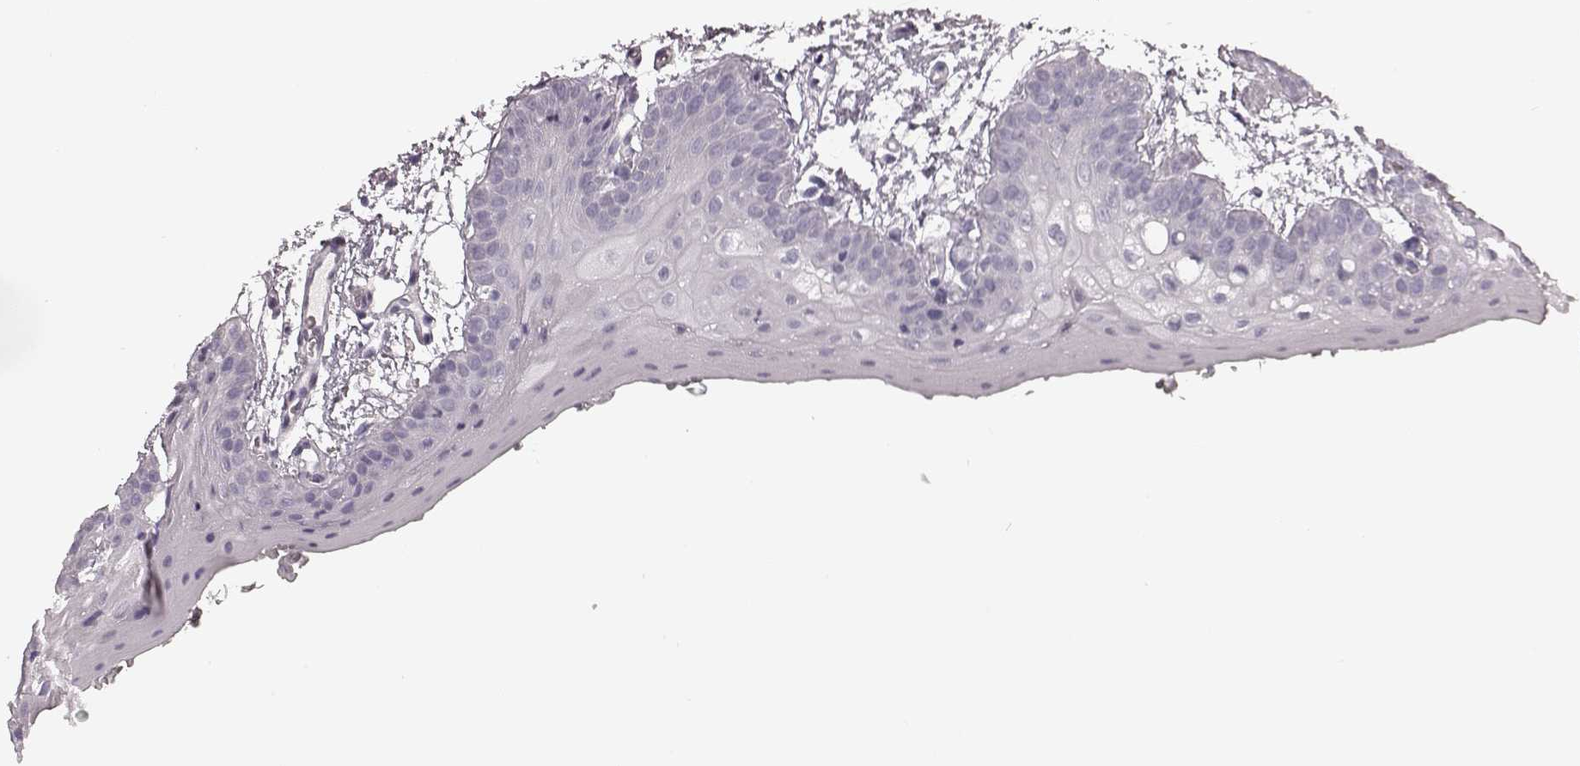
{"staining": {"intensity": "negative", "quantity": "none", "location": "none"}, "tissue": "oral mucosa", "cell_type": "Squamous epithelial cells", "image_type": "normal", "snomed": [{"axis": "morphology", "description": "Normal tissue, NOS"}, {"axis": "morphology", "description": "Squamous cell carcinoma, NOS"}, {"axis": "topography", "description": "Oral tissue"}, {"axis": "topography", "description": "Head-Neck"}], "caption": "IHC image of unremarkable oral mucosa: oral mucosa stained with DAB displays no significant protein staining in squamous epithelial cells. Nuclei are stained in blue.", "gene": "ZNF433", "patient": {"sex": "female", "age": 50}}